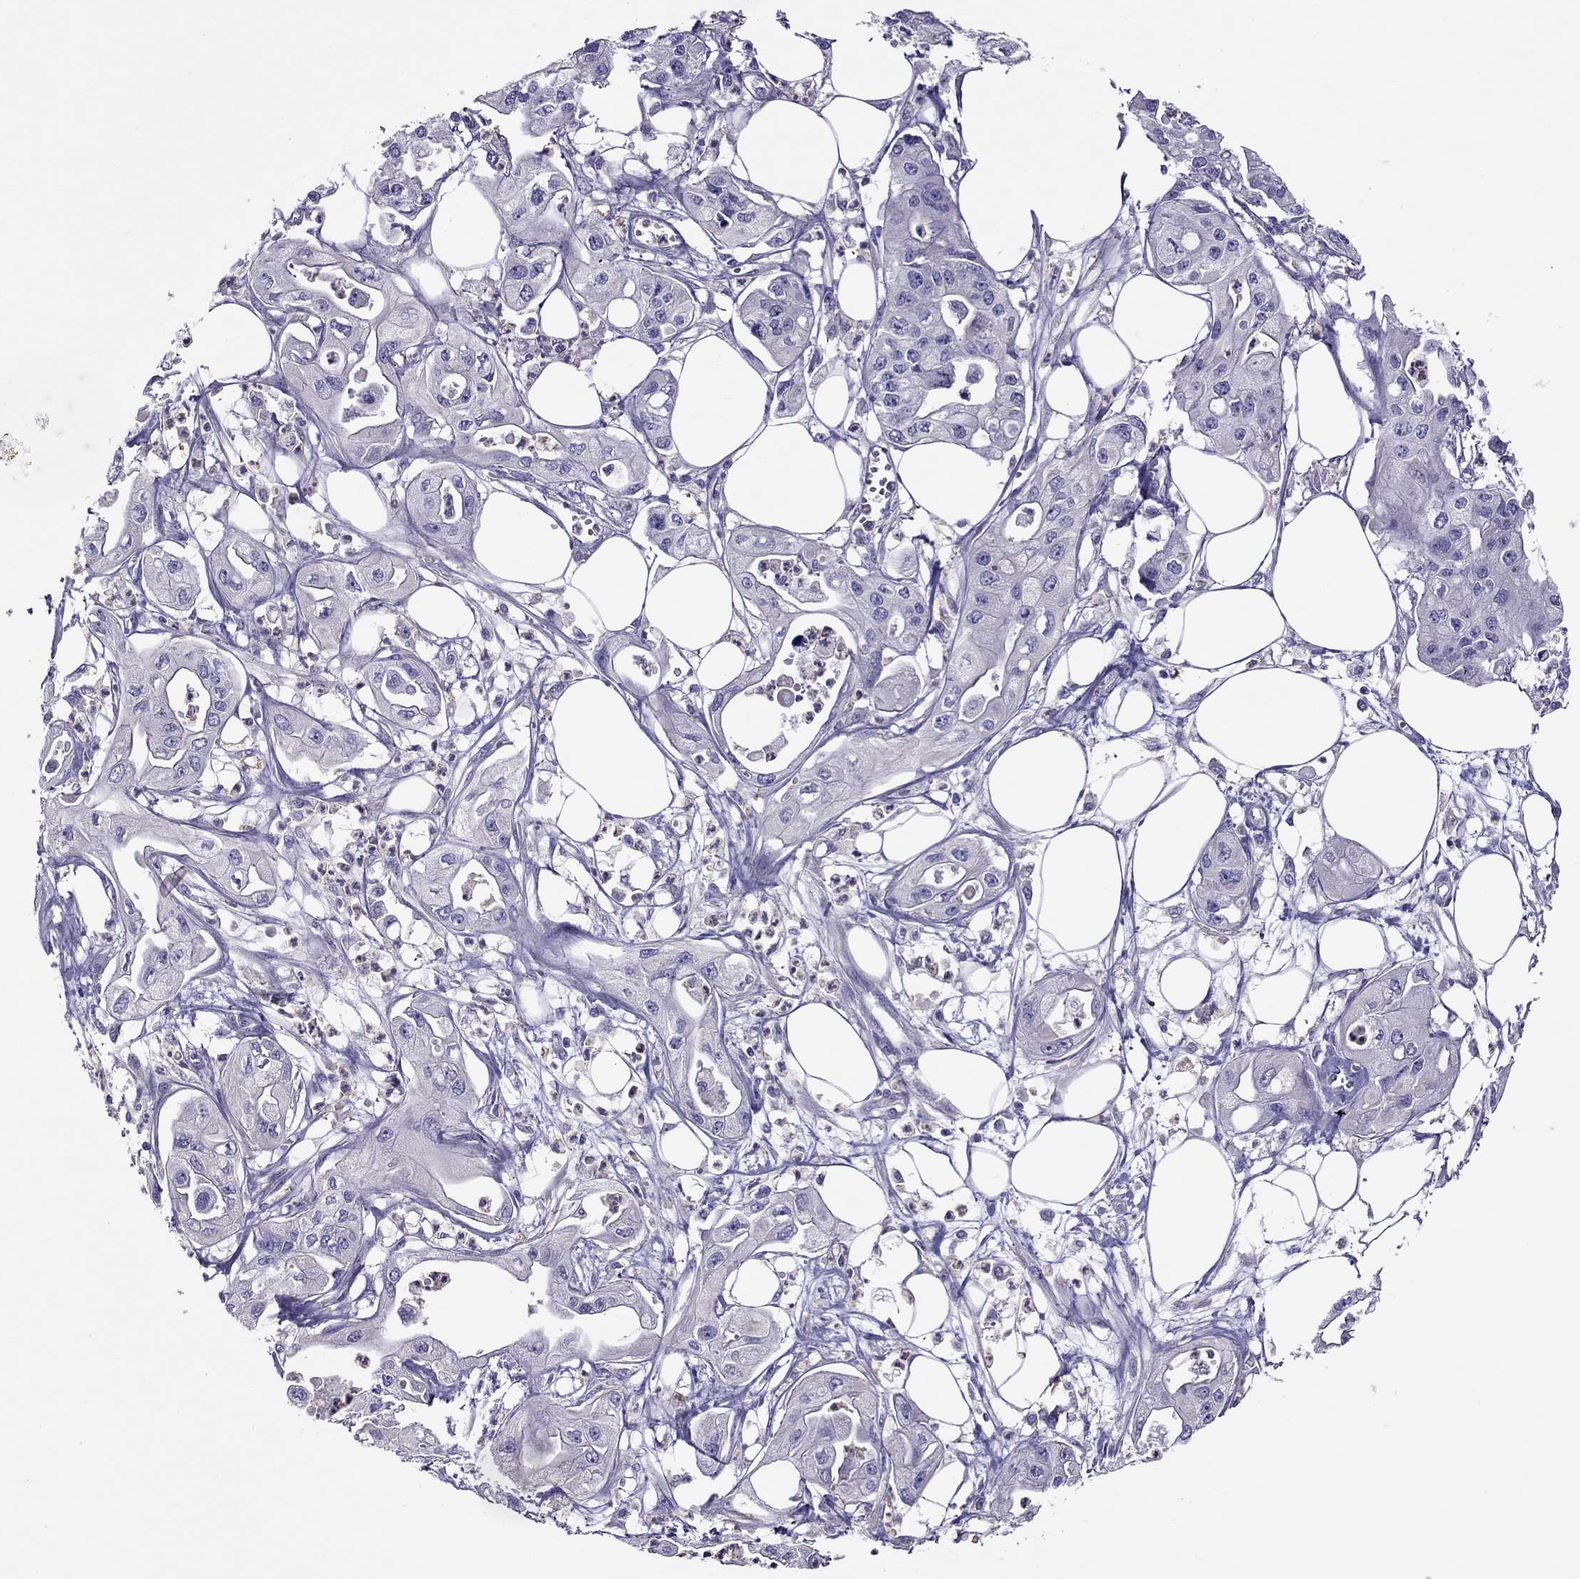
{"staining": {"intensity": "negative", "quantity": "none", "location": "none"}, "tissue": "pancreatic cancer", "cell_type": "Tumor cells", "image_type": "cancer", "snomed": [{"axis": "morphology", "description": "Adenocarcinoma, NOS"}, {"axis": "topography", "description": "Pancreas"}], "caption": "DAB immunohistochemical staining of pancreatic cancer (adenocarcinoma) displays no significant positivity in tumor cells.", "gene": "TEX22", "patient": {"sex": "male", "age": 70}}